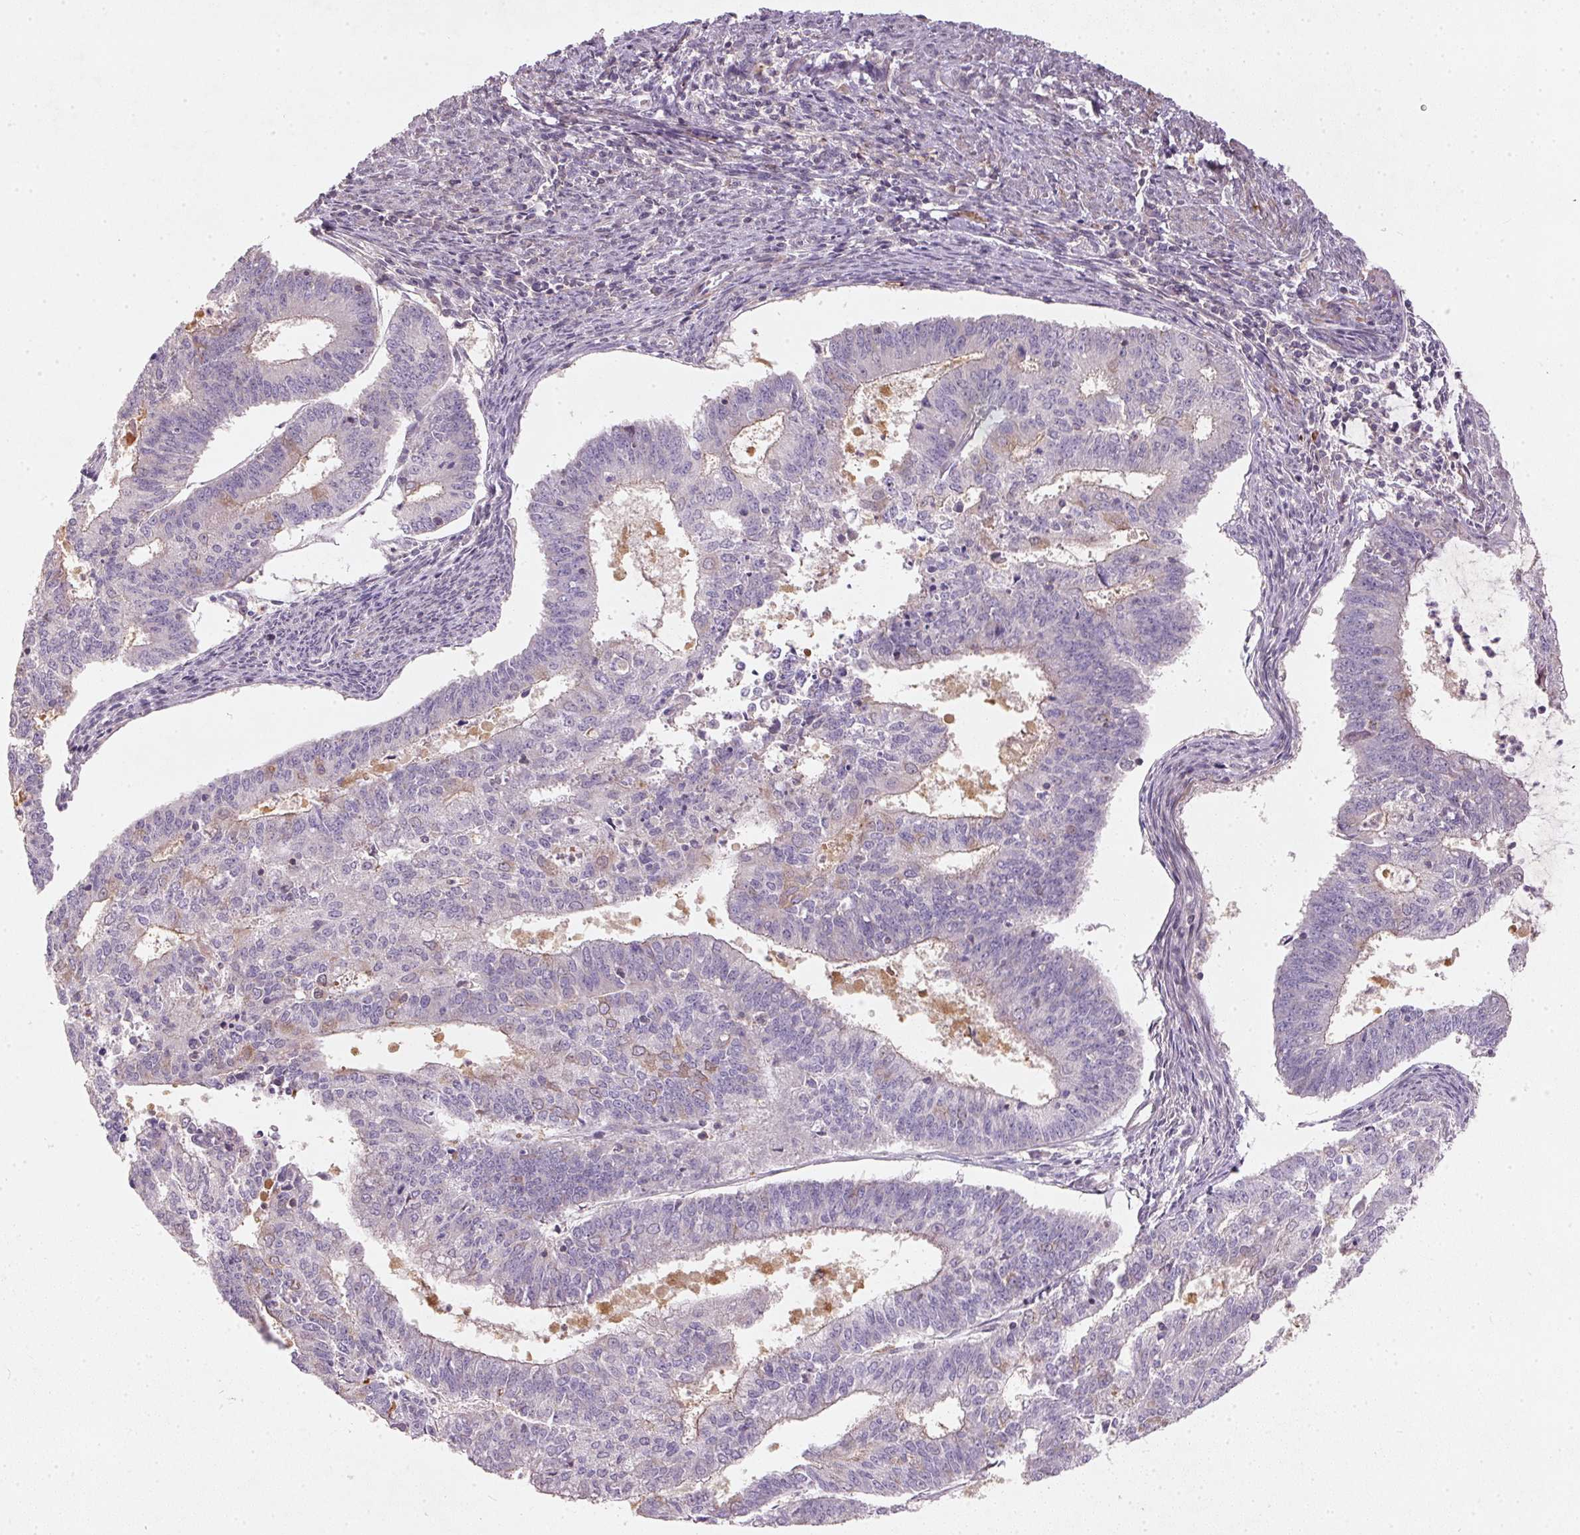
{"staining": {"intensity": "negative", "quantity": "none", "location": "none"}, "tissue": "endometrial cancer", "cell_type": "Tumor cells", "image_type": "cancer", "snomed": [{"axis": "morphology", "description": "Adenocarcinoma, NOS"}, {"axis": "topography", "description": "Endometrium"}], "caption": "Immunohistochemical staining of human endometrial adenocarcinoma exhibits no significant positivity in tumor cells. The staining is performed using DAB brown chromogen with nuclei counter-stained in using hematoxylin.", "gene": "KCNK15", "patient": {"sex": "female", "age": 61}}